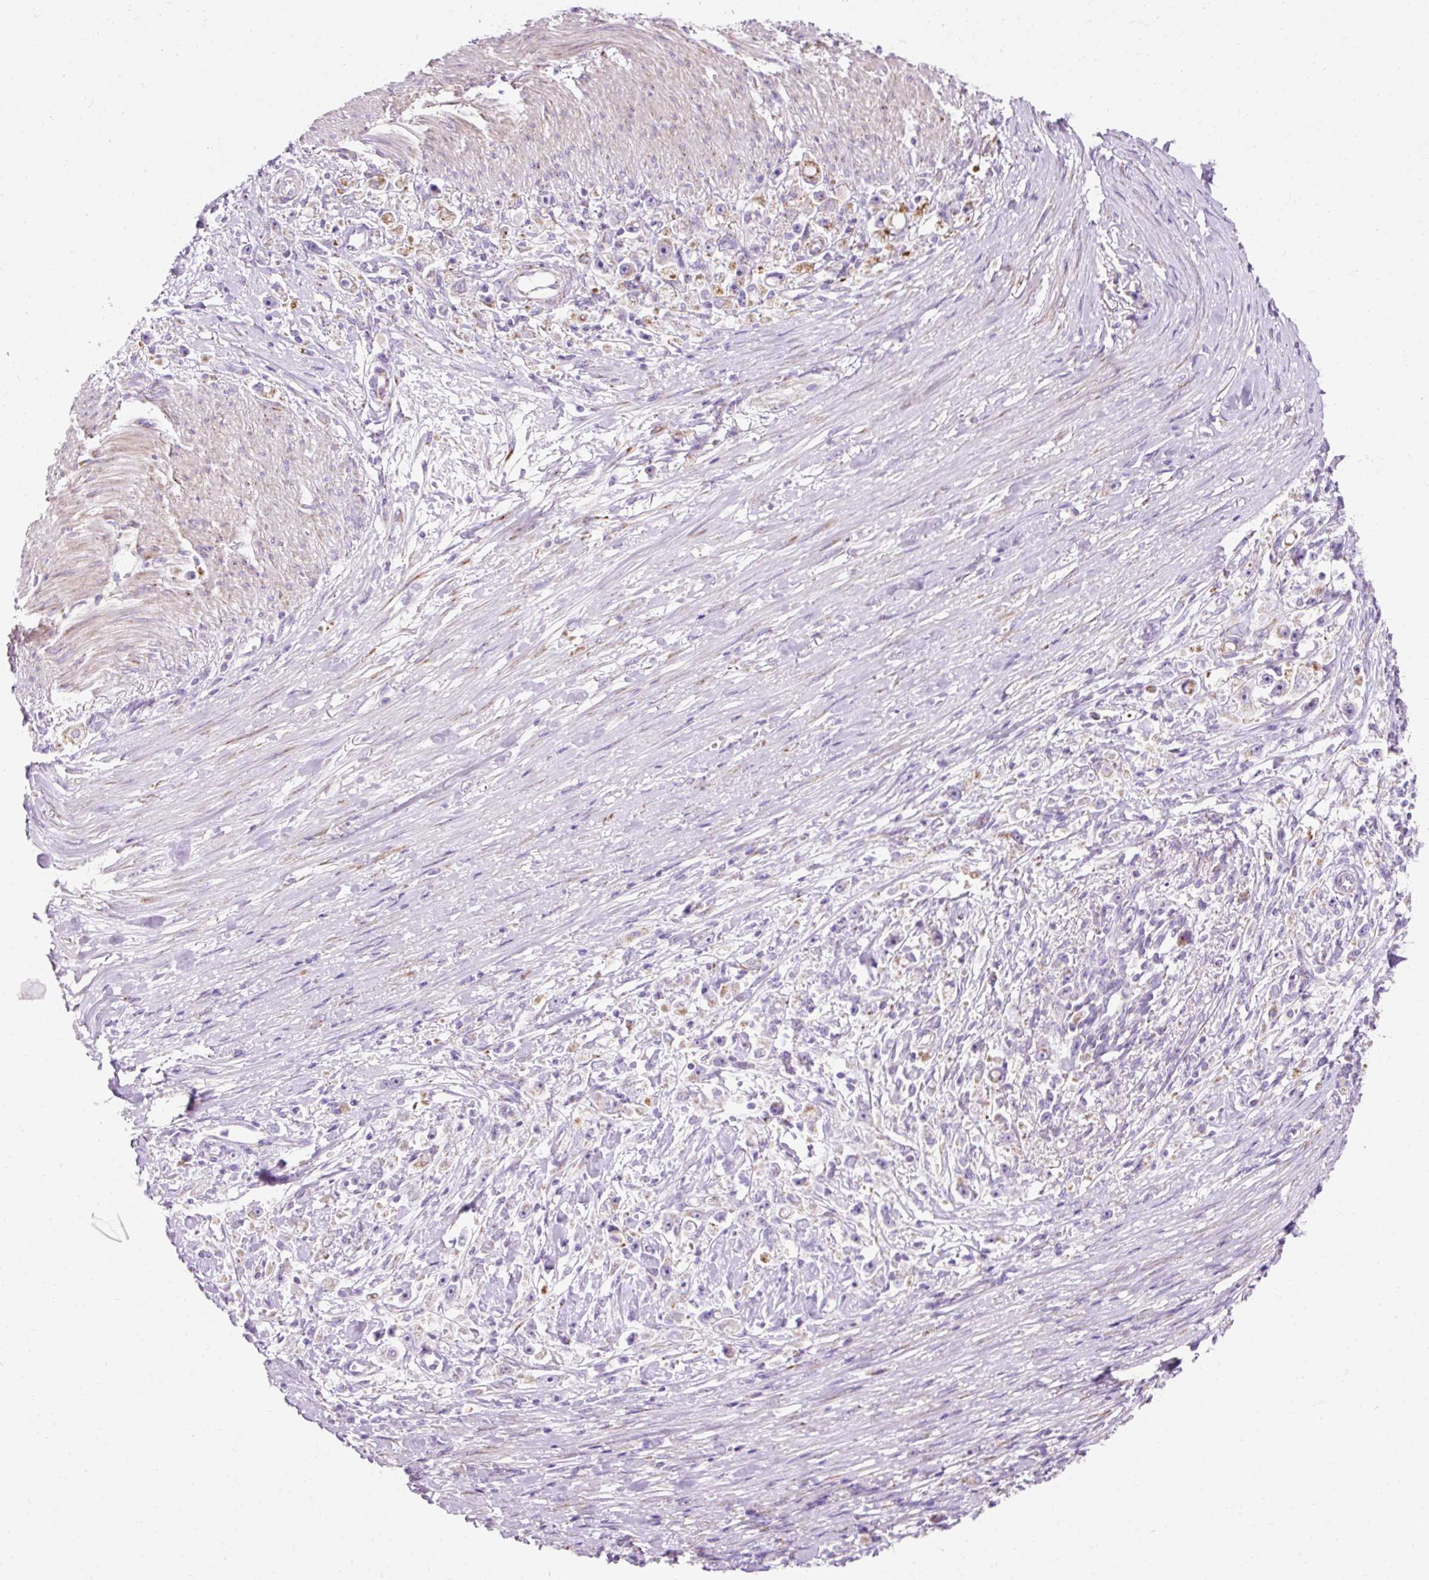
{"staining": {"intensity": "moderate", "quantity": "<25%", "location": "cytoplasmic/membranous"}, "tissue": "stomach cancer", "cell_type": "Tumor cells", "image_type": "cancer", "snomed": [{"axis": "morphology", "description": "Adenocarcinoma, NOS"}, {"axis": "topography", "description": "Stomach"}], "caption": "Stomach cancer (adenocarcinoma) tissue reveals moderate cytoplasmic/membranous expression in about <25% of tumor cells", "gene": "PLPP2", "patient": {"sex": "female", "age": 59}}